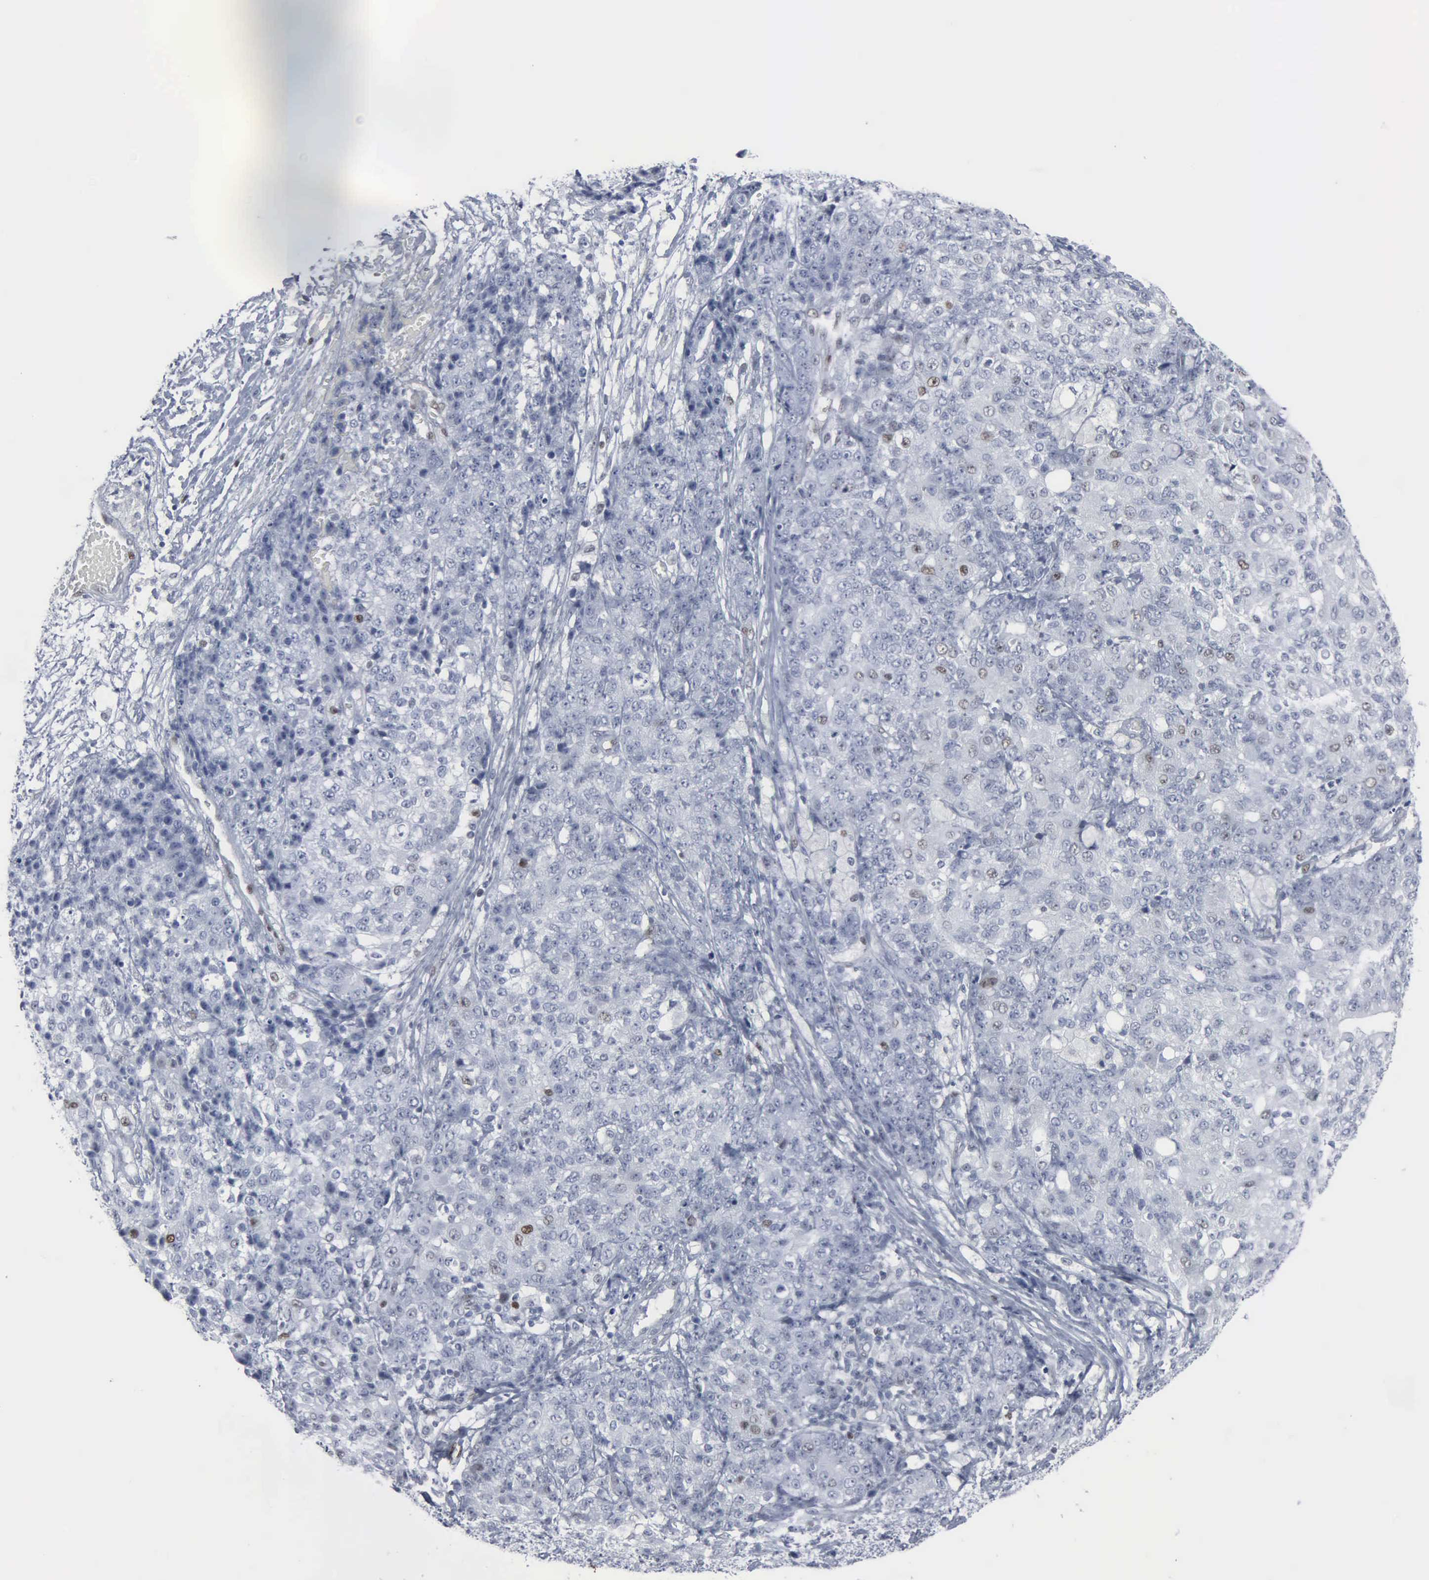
{"staining": {"intensity": "negative", "quantity": "none", "location": "none"}, "tissue": "ovarian cancer", "cell_type": "Tumor cells", "image_type": "cancer", "snomed": [{"axis": "morphology", "description": "Carcinoma, endometroid"}, {"axis": "topography", "description": "Ovary"}], "caption": "Tumor cells show no significant protein positivity in ovarian cancer (endometroid carcinoma). The staining was performed using DAB (3,3'-diaminobenzidine) to visualize the protein expression in brown, while the nuclei were stained in blue with hematoxylin (Magnification: 20x).", "gene": "CCND3", "patient": {"sex": "female", "age": 42}}